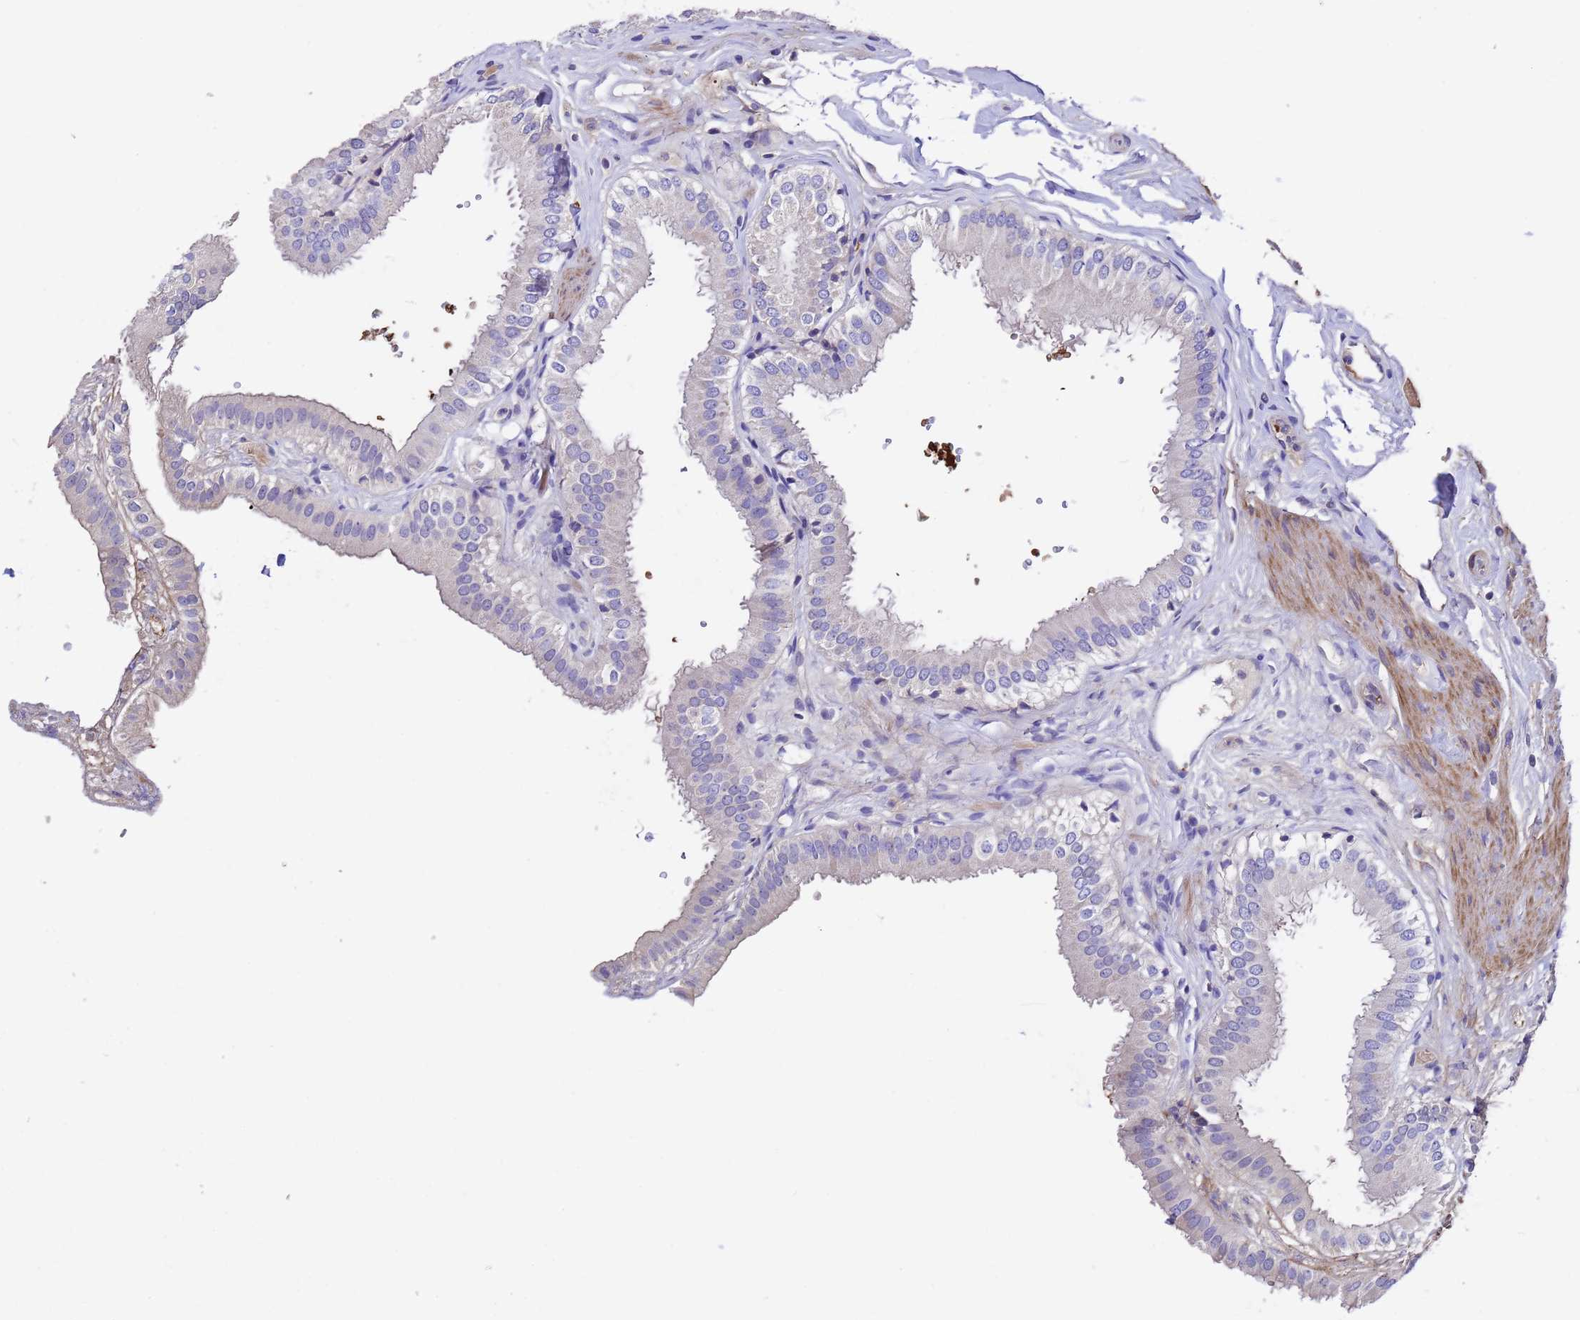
{"staining": {"intensity": "negative", "quantity": "none", "location": "none"}, "tissue": "gallbladder", "cell_type": "Glandular cells", "image_type": "normal", "snomed": [{"axis": "morphology", "description": "Normal tissue, NOS"}, {"axis": "topography", "description": "Gallbladder"}], "caption": "The photomicrograph shows no significant expression in glandular cells of gallbladder. (DAB immunohistochemistry visualized using brightfield microscopy, high magnification).", "gene": "ELP6", "patient": {"sex": "female", "age": 61}}